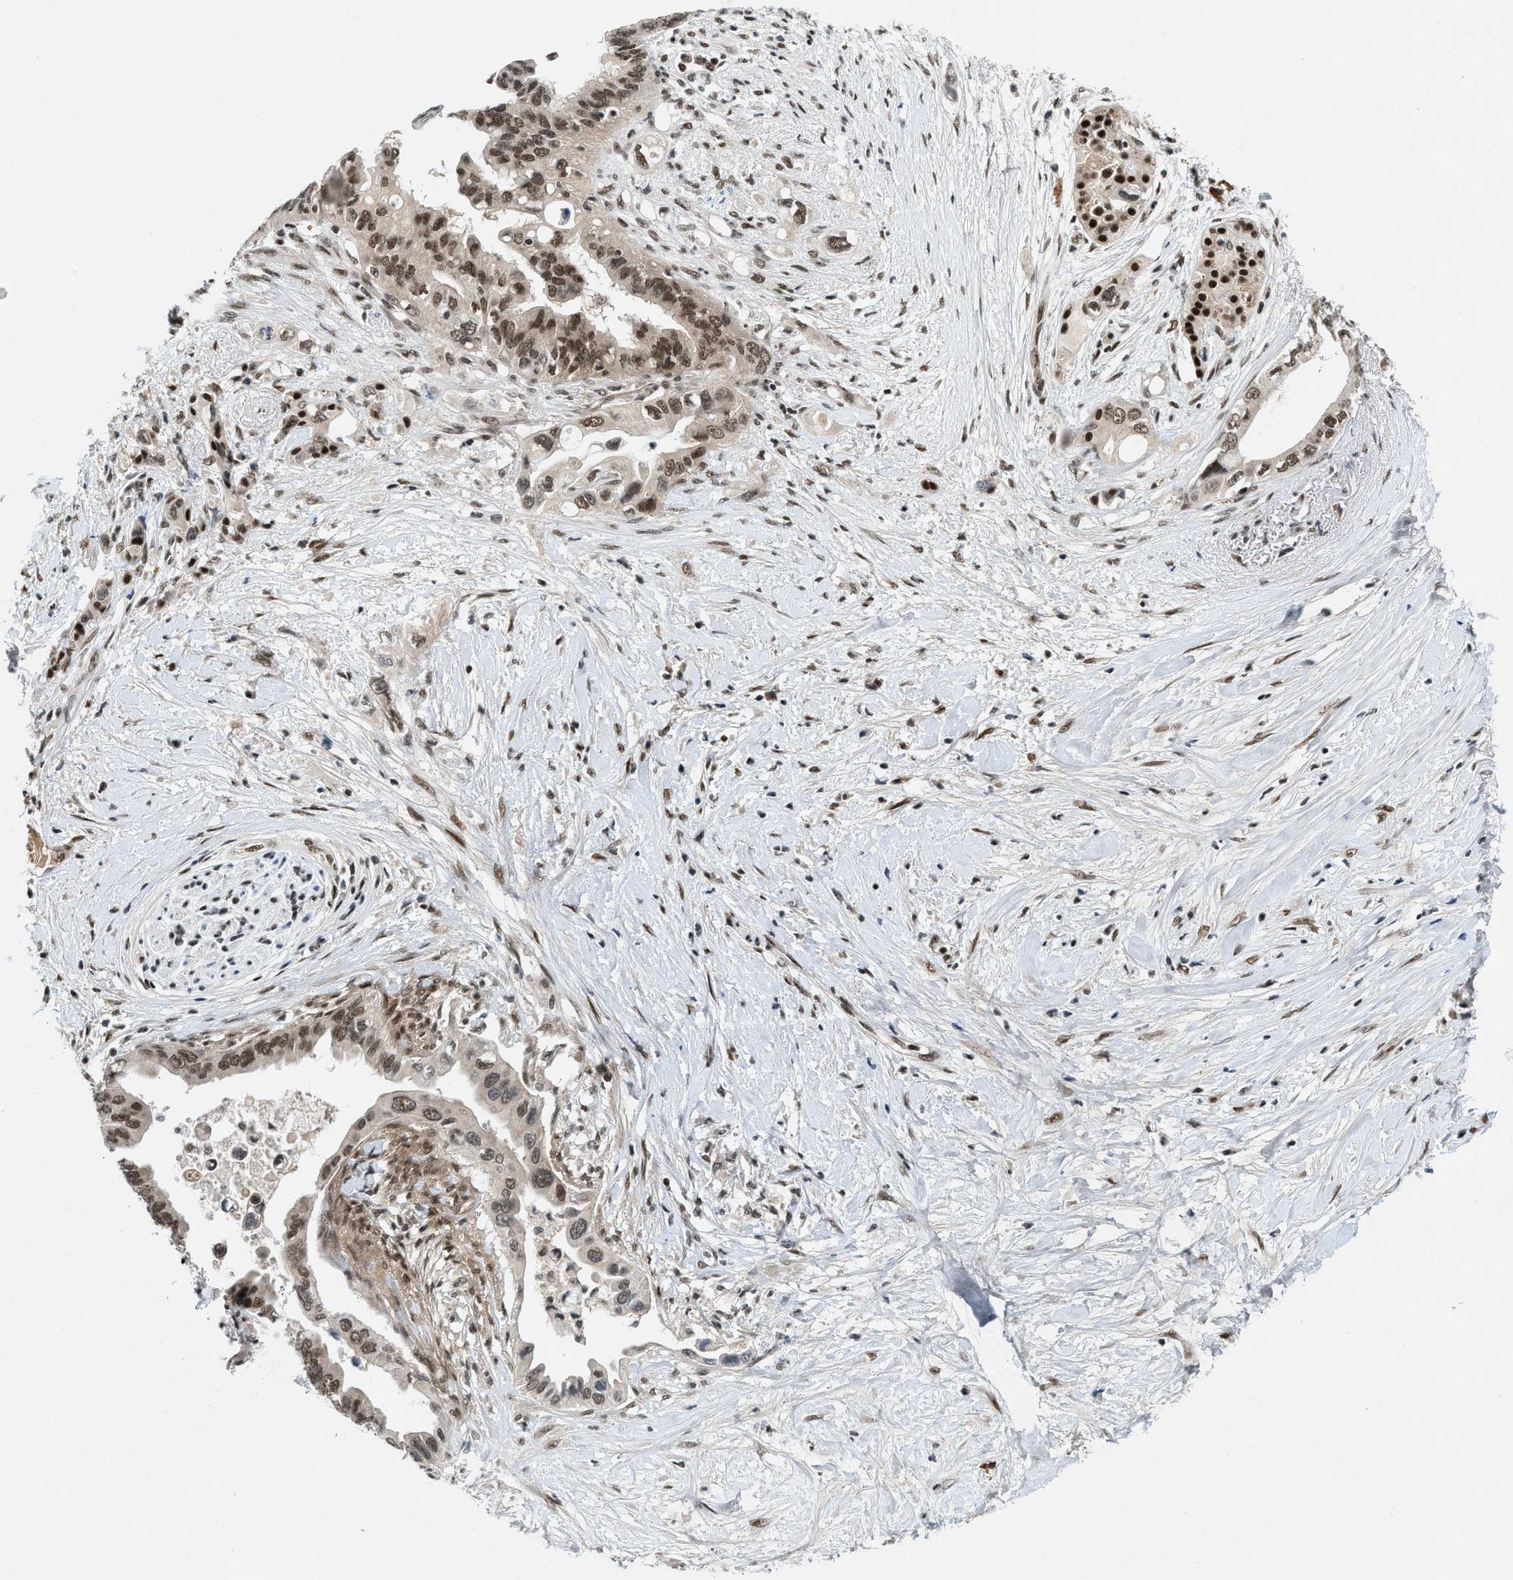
{"staining": {"intensity": "strong", "quantity": ">75%", "location": "nuclear"}, "tissue": "pancreatic cancer", "cell_type": "Tumor cells", "image_type": "cancer", "snomed": [{"axis": "morphology", "description": "Adenocarcinoma, NOS"}, {"axis": "topography", "description": "Pancreas"}], "caption": "Pancreatic cancer was stained to show a protein in brown. There is high levels of strong nuclear positivity in approximately >75% of tumor cells.", "gene": "NCOA1", "patient": {"sex": "female", "age": 56}}